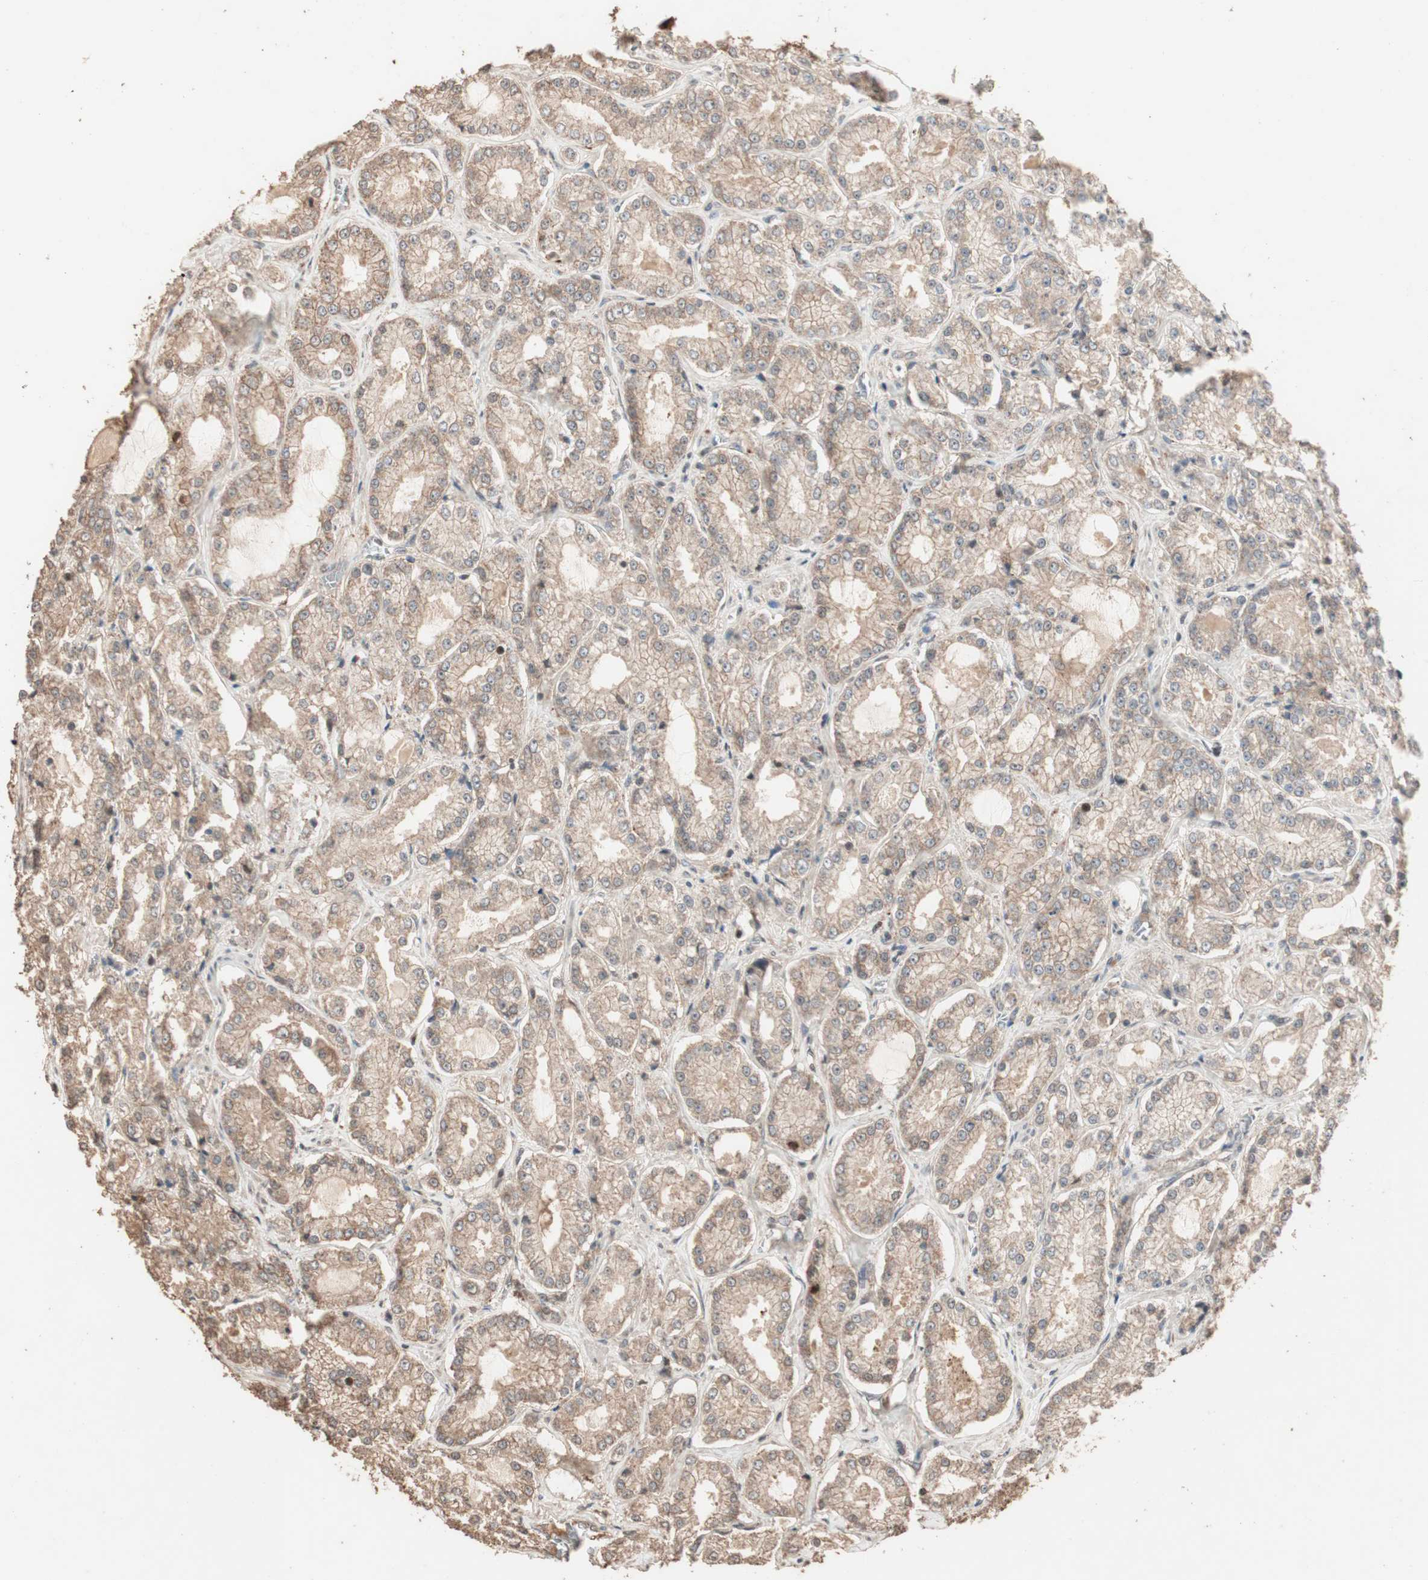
{"staining": {"intensity": "moderate", "quantity": ">75%", "location": "cytoplasmic/membranous"}, "tissue": "prostate cancer", "cell_type": "Tumor cells", "image_type": "cancer", "snomed": [{"axis": "morphology", "description": "Adenocarcinoma, High grade"}, {"axis": "topography", "description": "Prostate"}], "caption": "Tumor cells reveal moderate cytoplasmic/membranous expression in about >75% of cells in prostate cancer.", "gene": "USP20", "patient": {"sex": "male", "age": 73}}